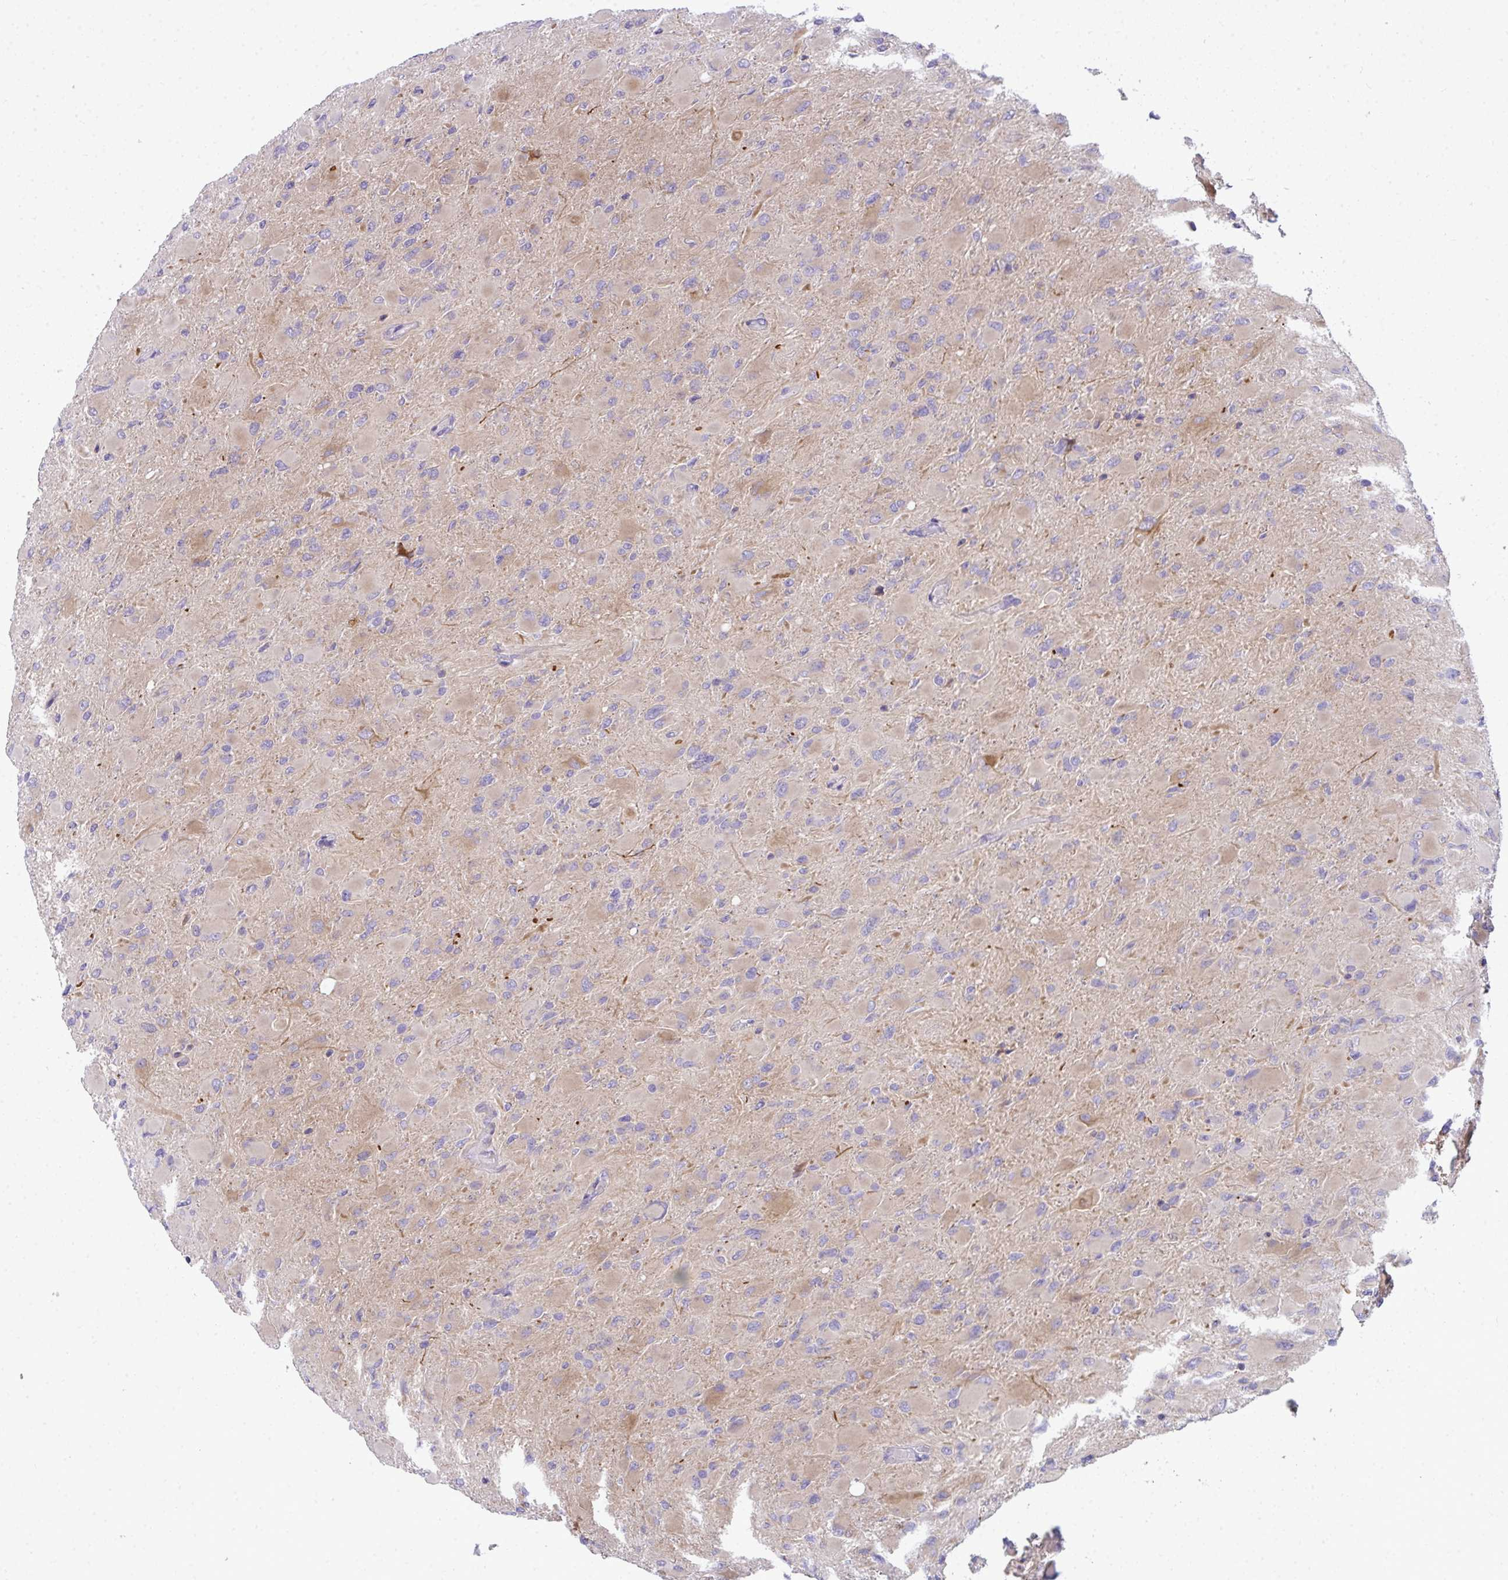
{"staining": {"intensity": "weak", "quantity": "<25%", "location": "cytoplasmic/membranous"}, "tissue": "glioma", "cell_type": "Tumor cells", "image_type": "cancer", "snomed": [{"axis": "morphology", "description": "Glioma, malignant, High grade"}, {"axis": "topography", "description": "Cerebral cortex"}], "caption": "A micrograph of high-grade glioma (malignant) stained for a protein displays no brown staining in tumor cells.", "gene": "SLC30A6", "patient": {"sex": "female", "age": 36}}